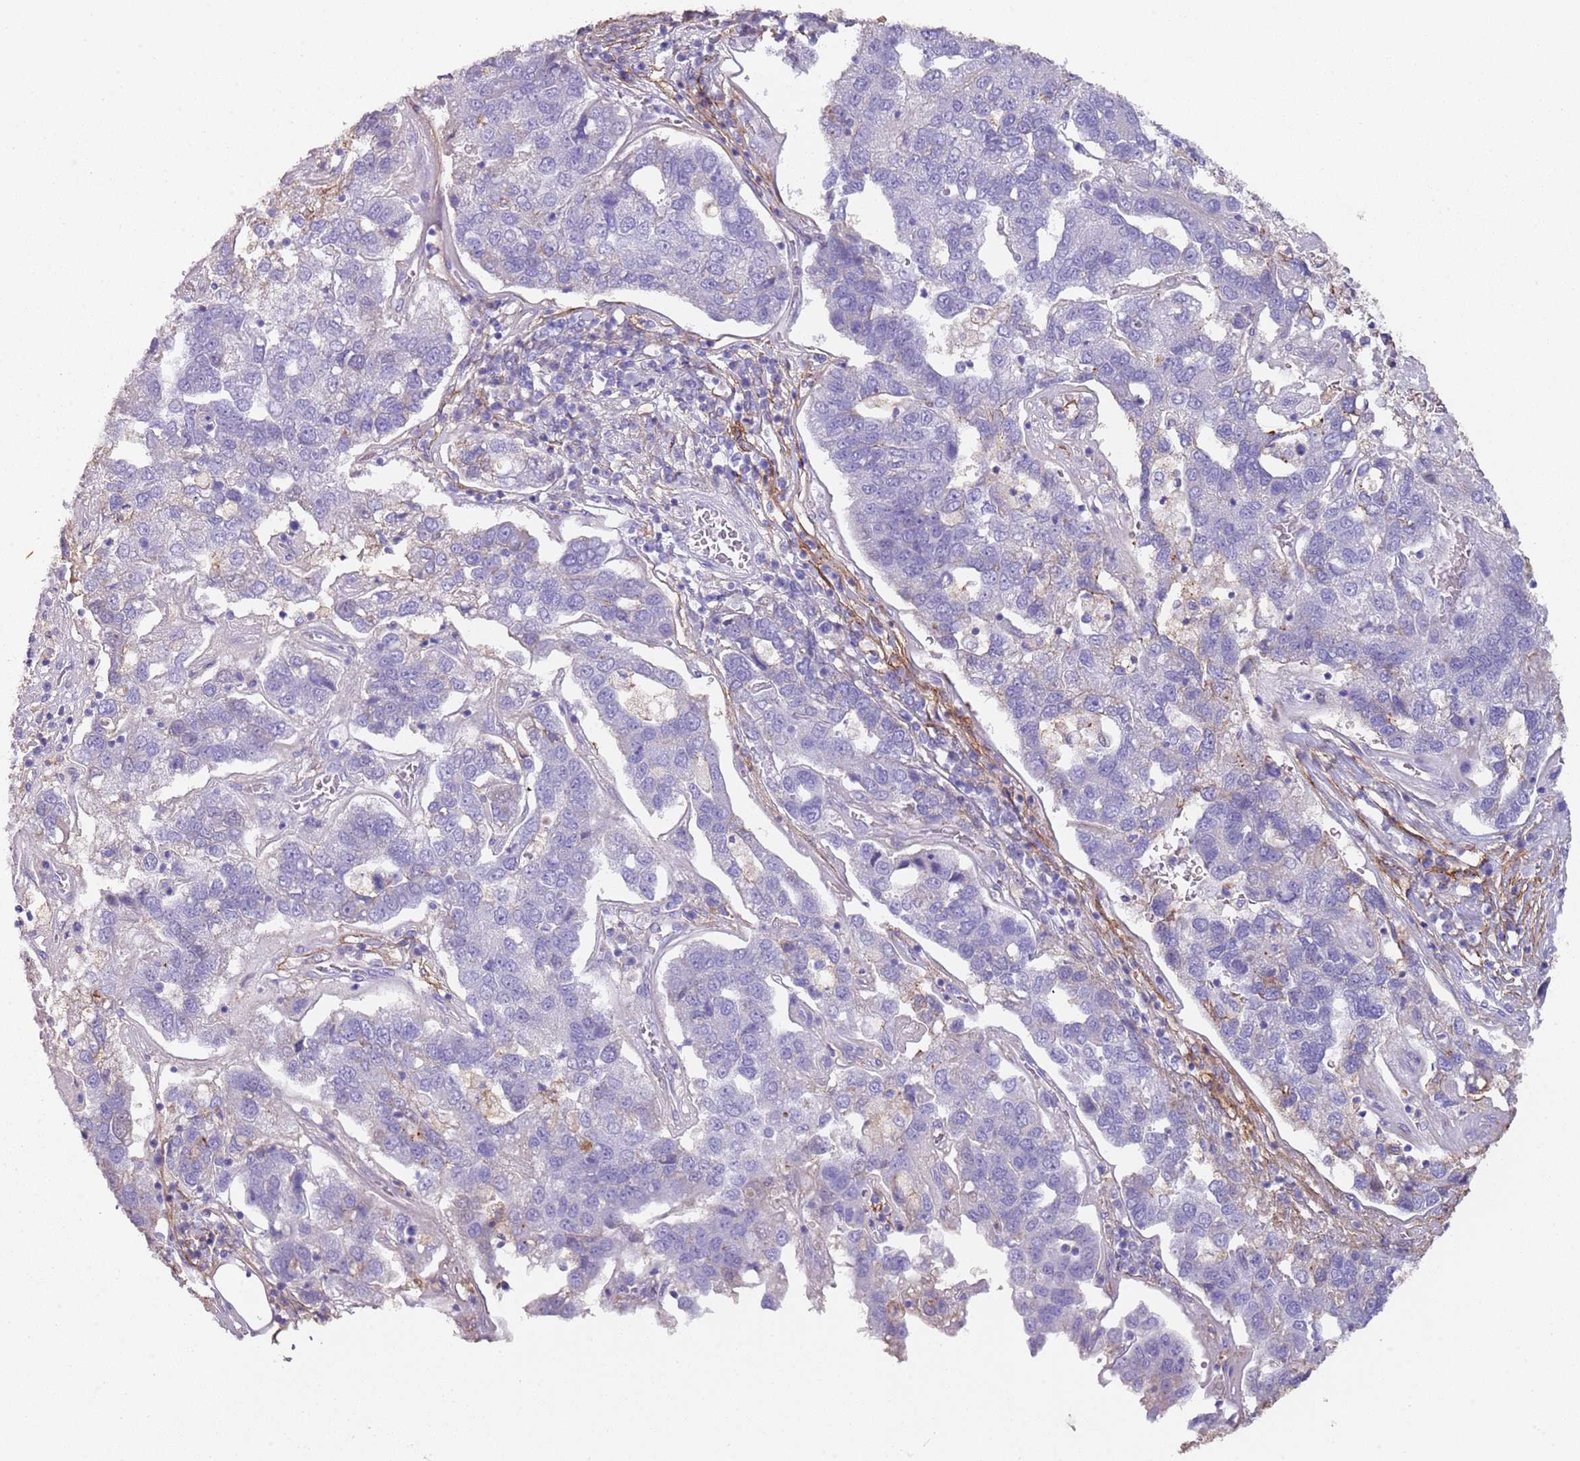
{"staining": {"intensity": "negative", "quantity": "none", "location": "none"}, "tissue": "pancreatic cancer", "cell_type": "Tumor cells", "image_type": "cancer", "snomed": [{"axis": "morphology", "description": "Adenocarcinoma, NOS"}, {"axis": "topography", "description": "Pancreas"}], "caption": "A photomicrograph of human pancreatic cancer is negative for staining in tumor cells. (DAB IHC with hematoxylin counter stain).", "gene": "NBPF3", "patient": {"sex": "female", "age": 61}}